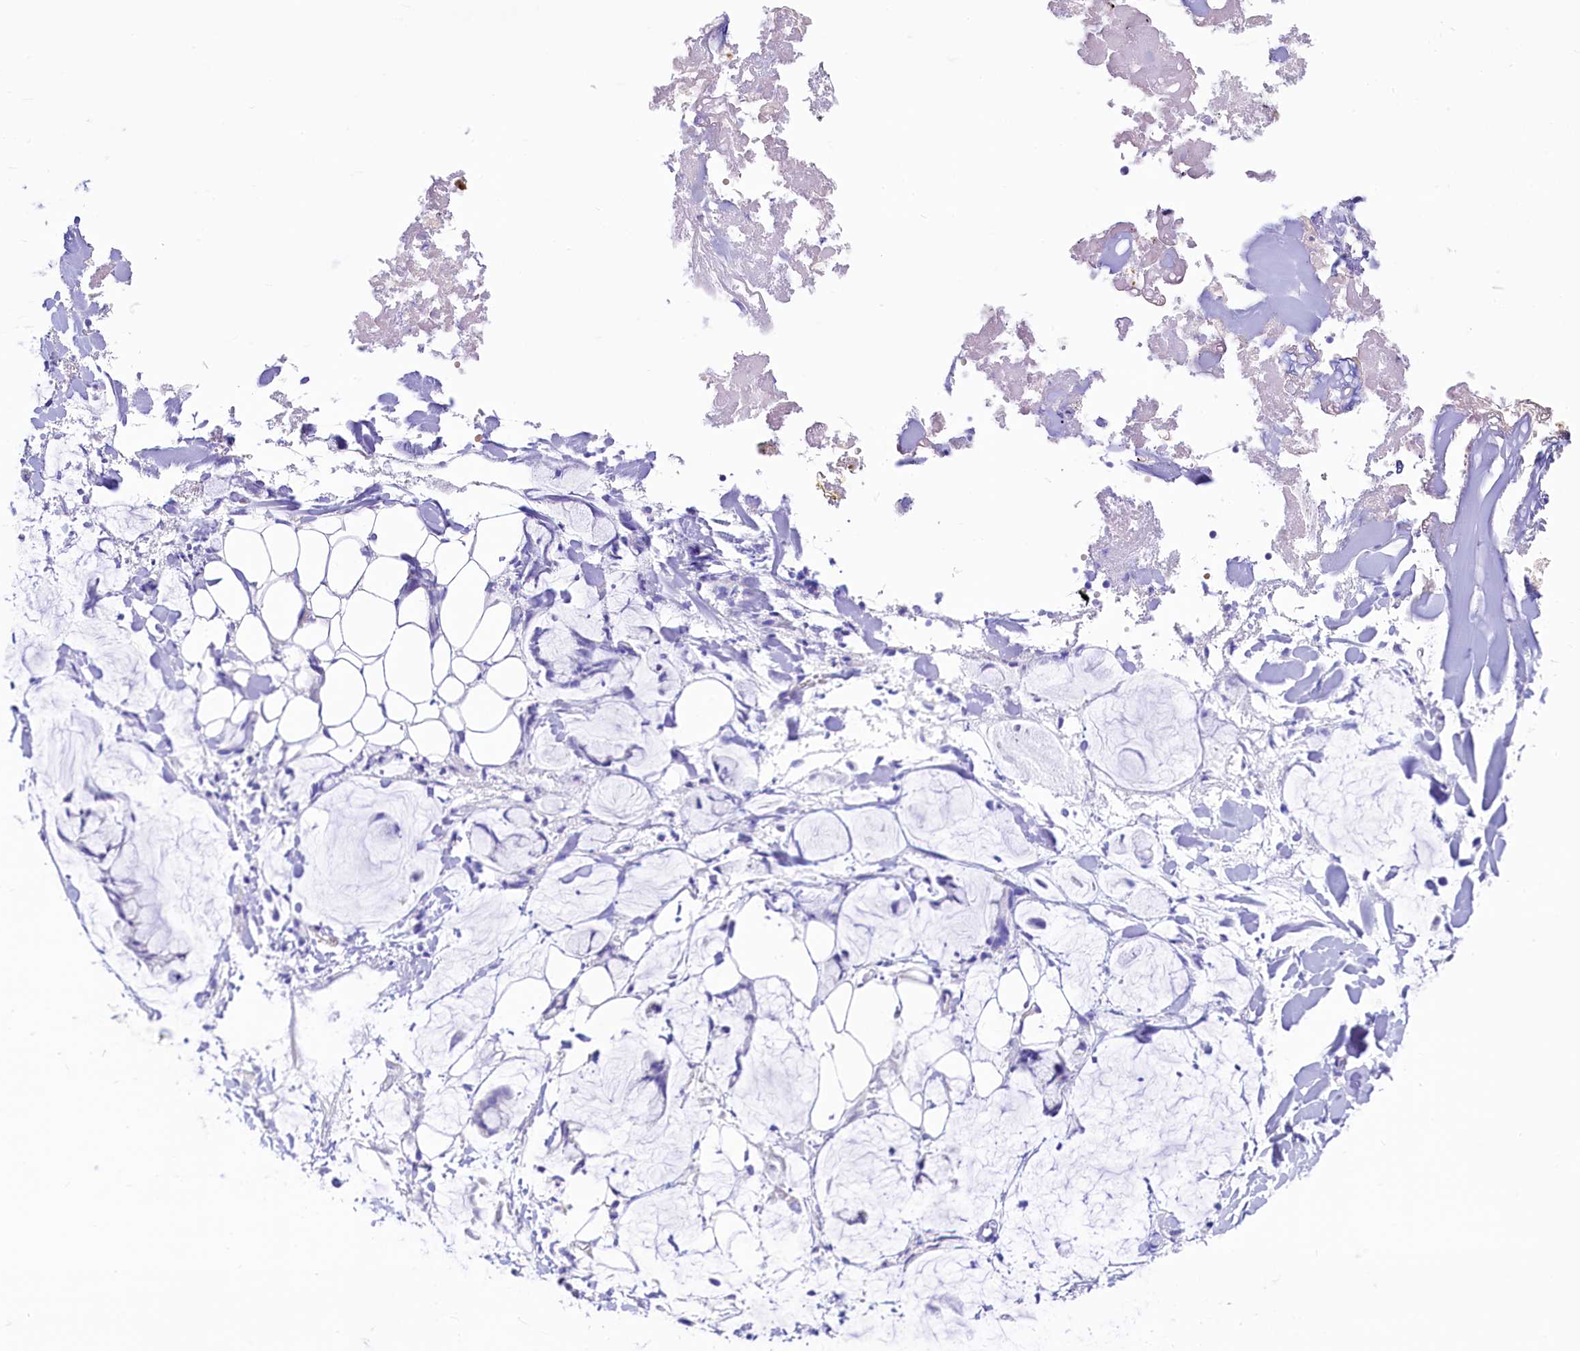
{"staining": {"intensity": "negative", "quantity": "none", "location": "none"}, "tissue": "adipose tissue", "cell_type": "Adipocytes", "image_type": "normal", "snomed": [{"axis": "morphology", "description": "Normal tissue, NOS"}, {"axis": "morphology", "description": "Adenocarcinoma, NOS"}, {"axis": "topography", "description": "Colon"}, {"axis": "topography", "description": "Peripheral nerve tissue"}], "caption": "DAB immunohistochemical staining of benign adipose tissue shows no significant expression in adipocytes.", "gene": "RBP3", "patient": {"sex": "male", "age": 14}}